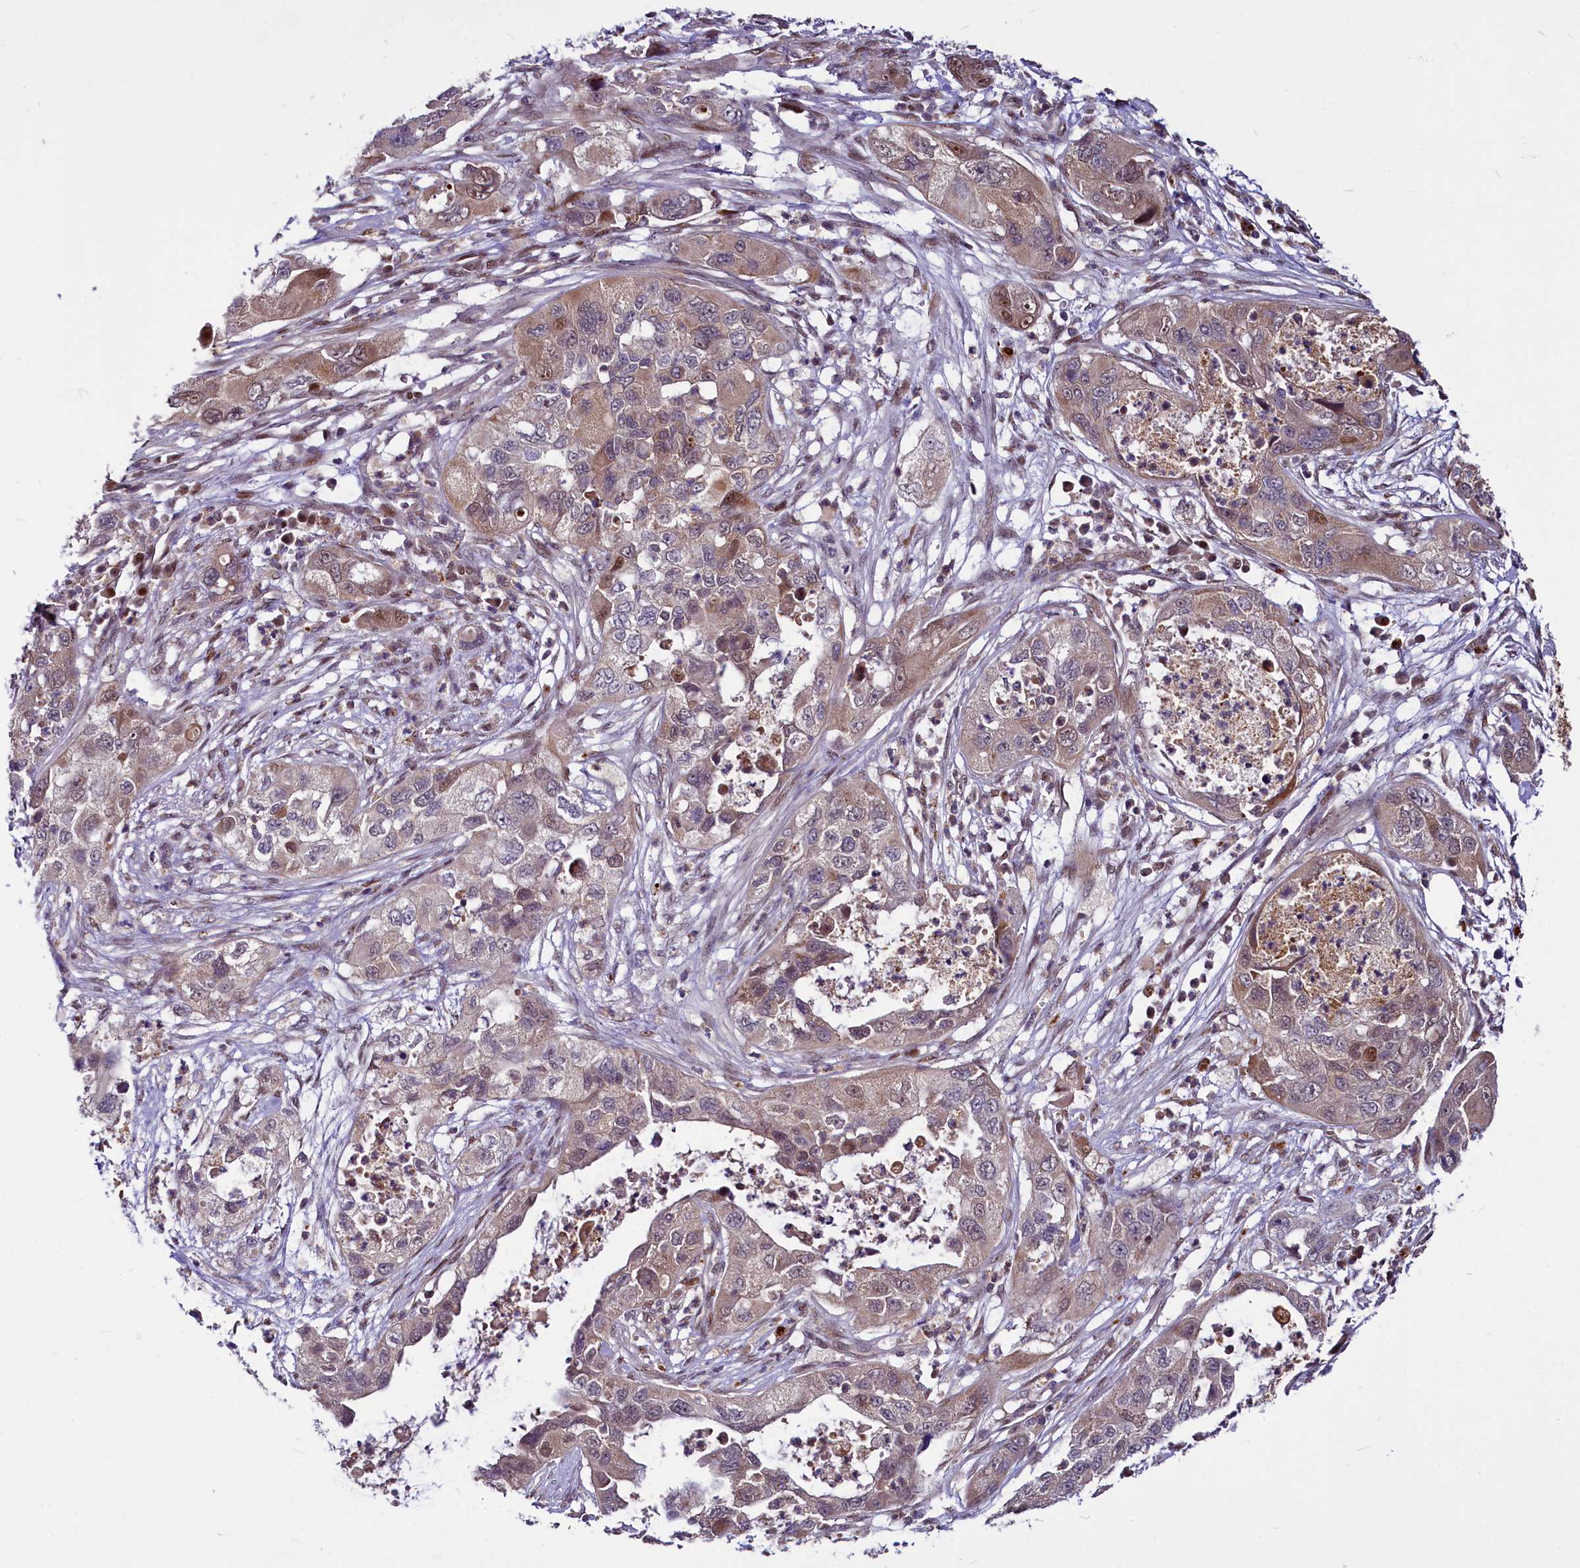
{"staining": {"intensity": "weak", "quantity": "25%-75%", "location": "cytoplasmic/membranous,nuclear"}, "tissue": "pancreatic cancer", "cell_type": "Tumor cells", "image_type": "cancer", "snomed": [{"axis": "morphology", "description": "Adenocarcinoma, NOS"}, {"axis": "topography", "description": "Pancreas"}], "caption": "IHC (DAB (3,3'-diaminobenzidine)) staining of human pancreatic adenocarcinoma reveals weak cytoplasmic/membranous and nuclear protein positivity in about 25%-75% of tumor cells.", "gene": "MAML2", "patient": {"sex": "female", "age": 78}}